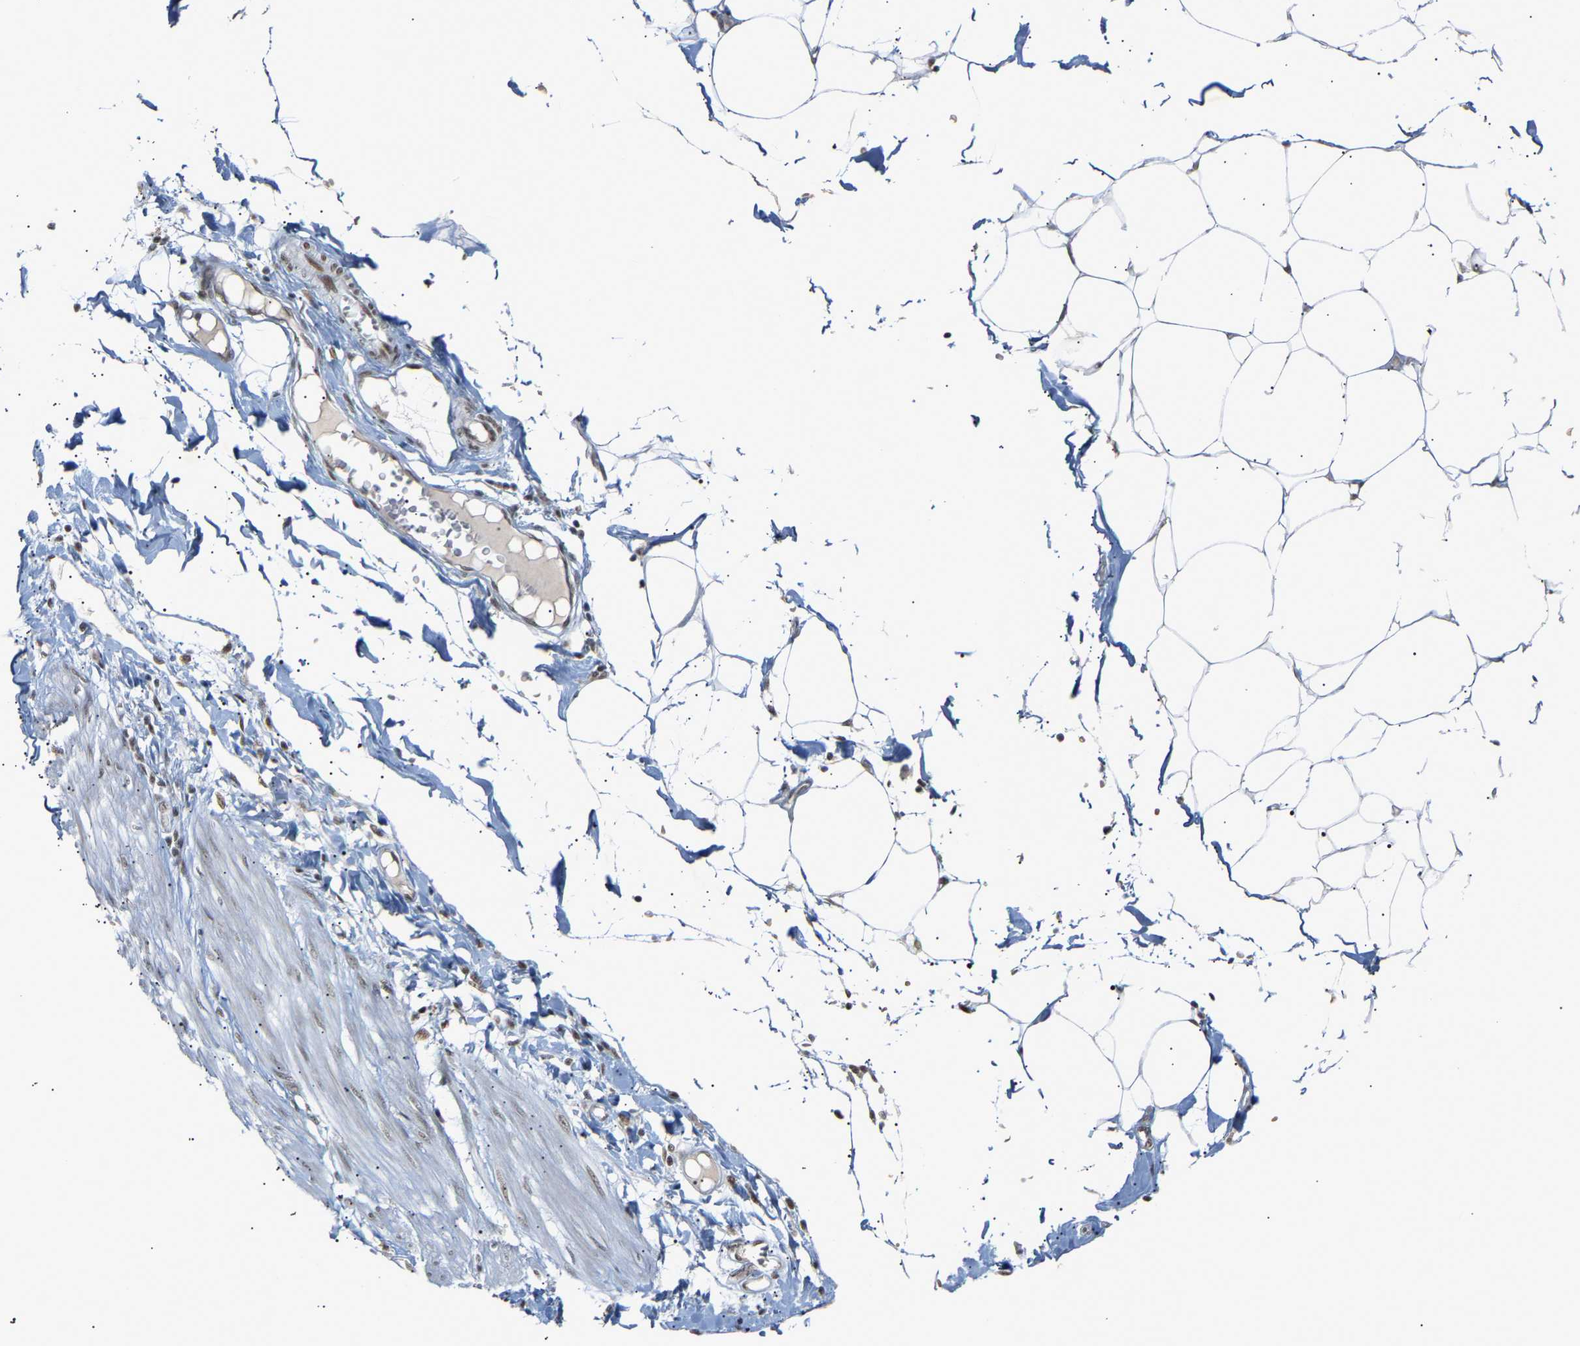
{"staining": {"intensity": "weak", "quantity": ">75%", "location": "nuclear"}, "tissue": "adipose tissue", "cell_type": "Adipocytes", "image_type": "normal", "snomed": [{"axis": "morphology", "description": "Normal tissue, NOS"}, {"axis": "morphology", "description": "Adenocarcinoma, NOS"}, {"axis": "topography", "description": "Colon"}, {"axis": "topography", "description": "Peripheral nerve tissue"}], "caption": "Brown immunohistochemical staining in unremarkable human adipose tissue shows weak nuclear expression in approximately >75% of adipocytes.", "gene": "NELFB", "patient": {"sex": "male", "age": 14}}